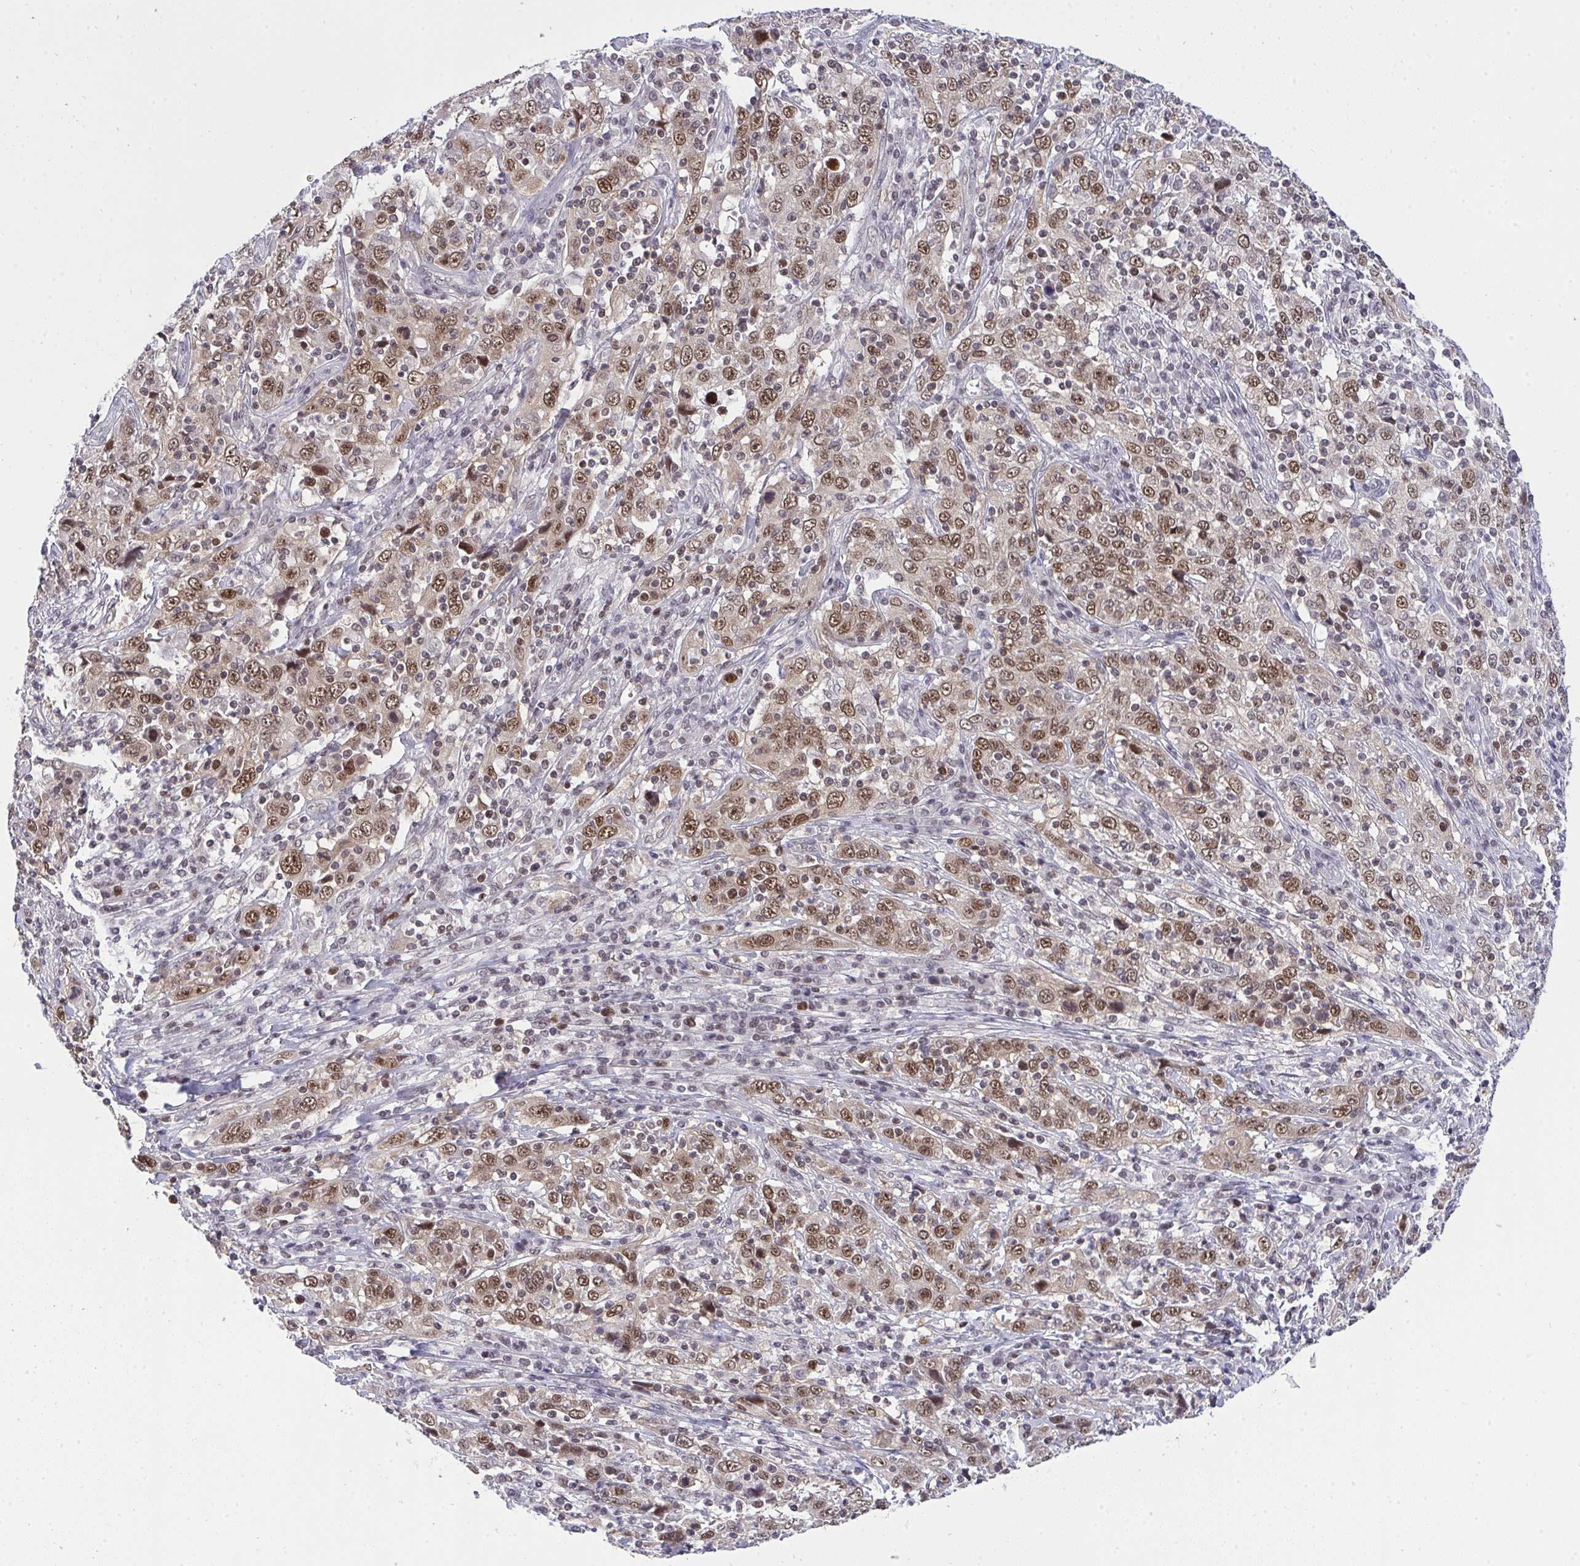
{"staining": {"intensity": "moderate", "quantity": ">75%", "location": "nuclear"}, "tissue": "cervical cancer", "cell_type": "Tumor cells", "image_type": "cancer", "snomed": [{"axis": "morphology", "description": "Squamous cell carcinoma, NOS"}, {"axis": "topography", "description": "Cervix"}], "caption": "Cervical cancer (squamous cell carcinoma) stained with a protein marker displays moderate staining in tumor cells.", "gene": "RFC4", "patient": {"sex": "female", "age": 46}}